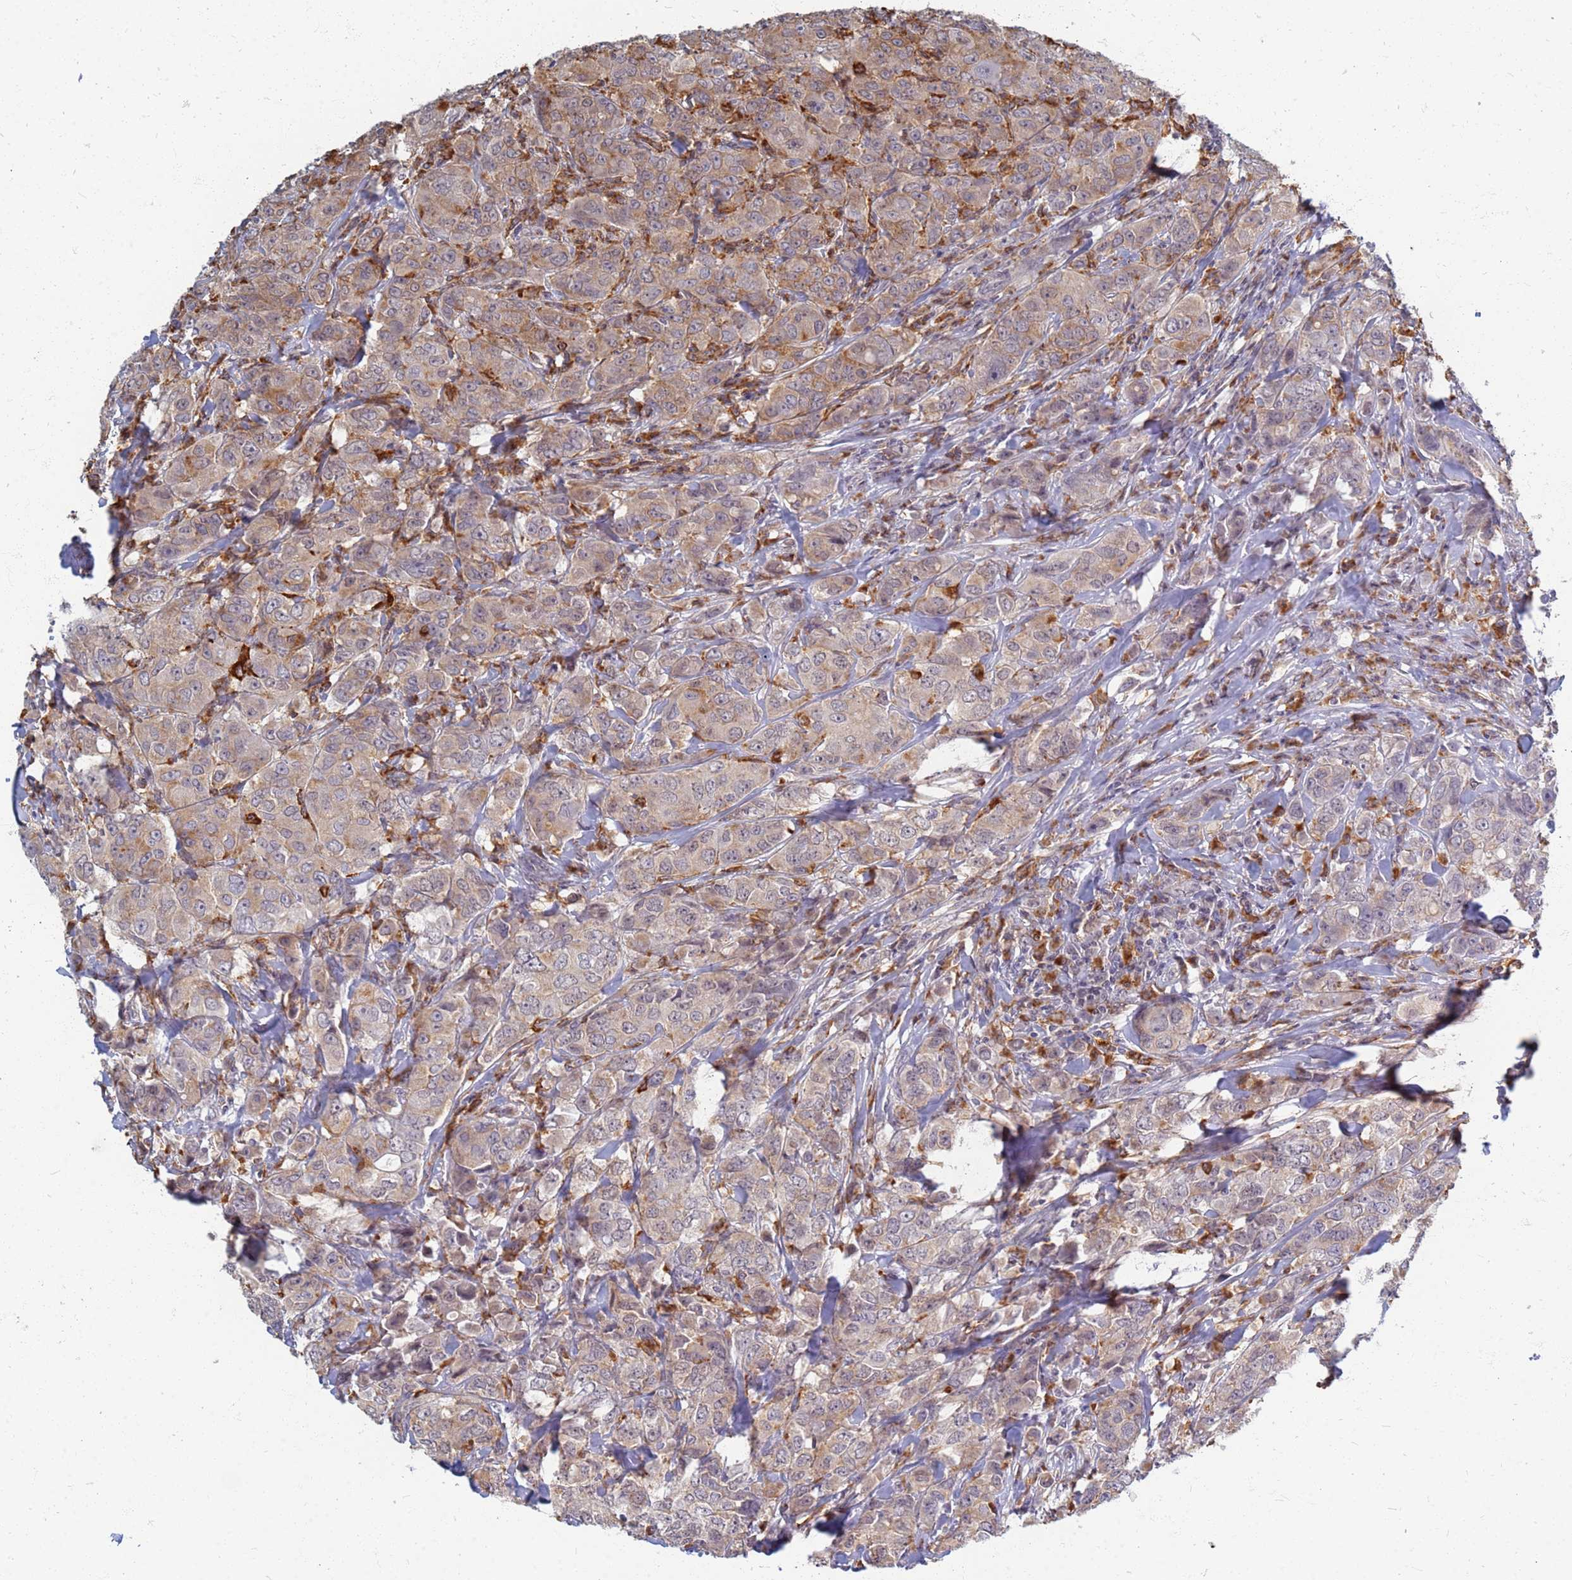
{"staining": {"intensity": "weak", "quantity": ">75%", "location": "cytoplasmic/membranous"}, "tissue": "breast cancer", "cell_type": "Tumor cells", "image_type": "cancer", "snomed": [{"axis": "morphology", "description": "Duct carcinoma"}, {"axis": "topography", "description": "Breast"}], "caption": "This is a histology image of immunohistochemistry staining of invasive ductal carcinoma (breast), which shows weak expression in the cytoplasmic/membranous of tumor cells.", "gene": "ATP6V1E1", "patient": {"sex": "female", "age": 43}}